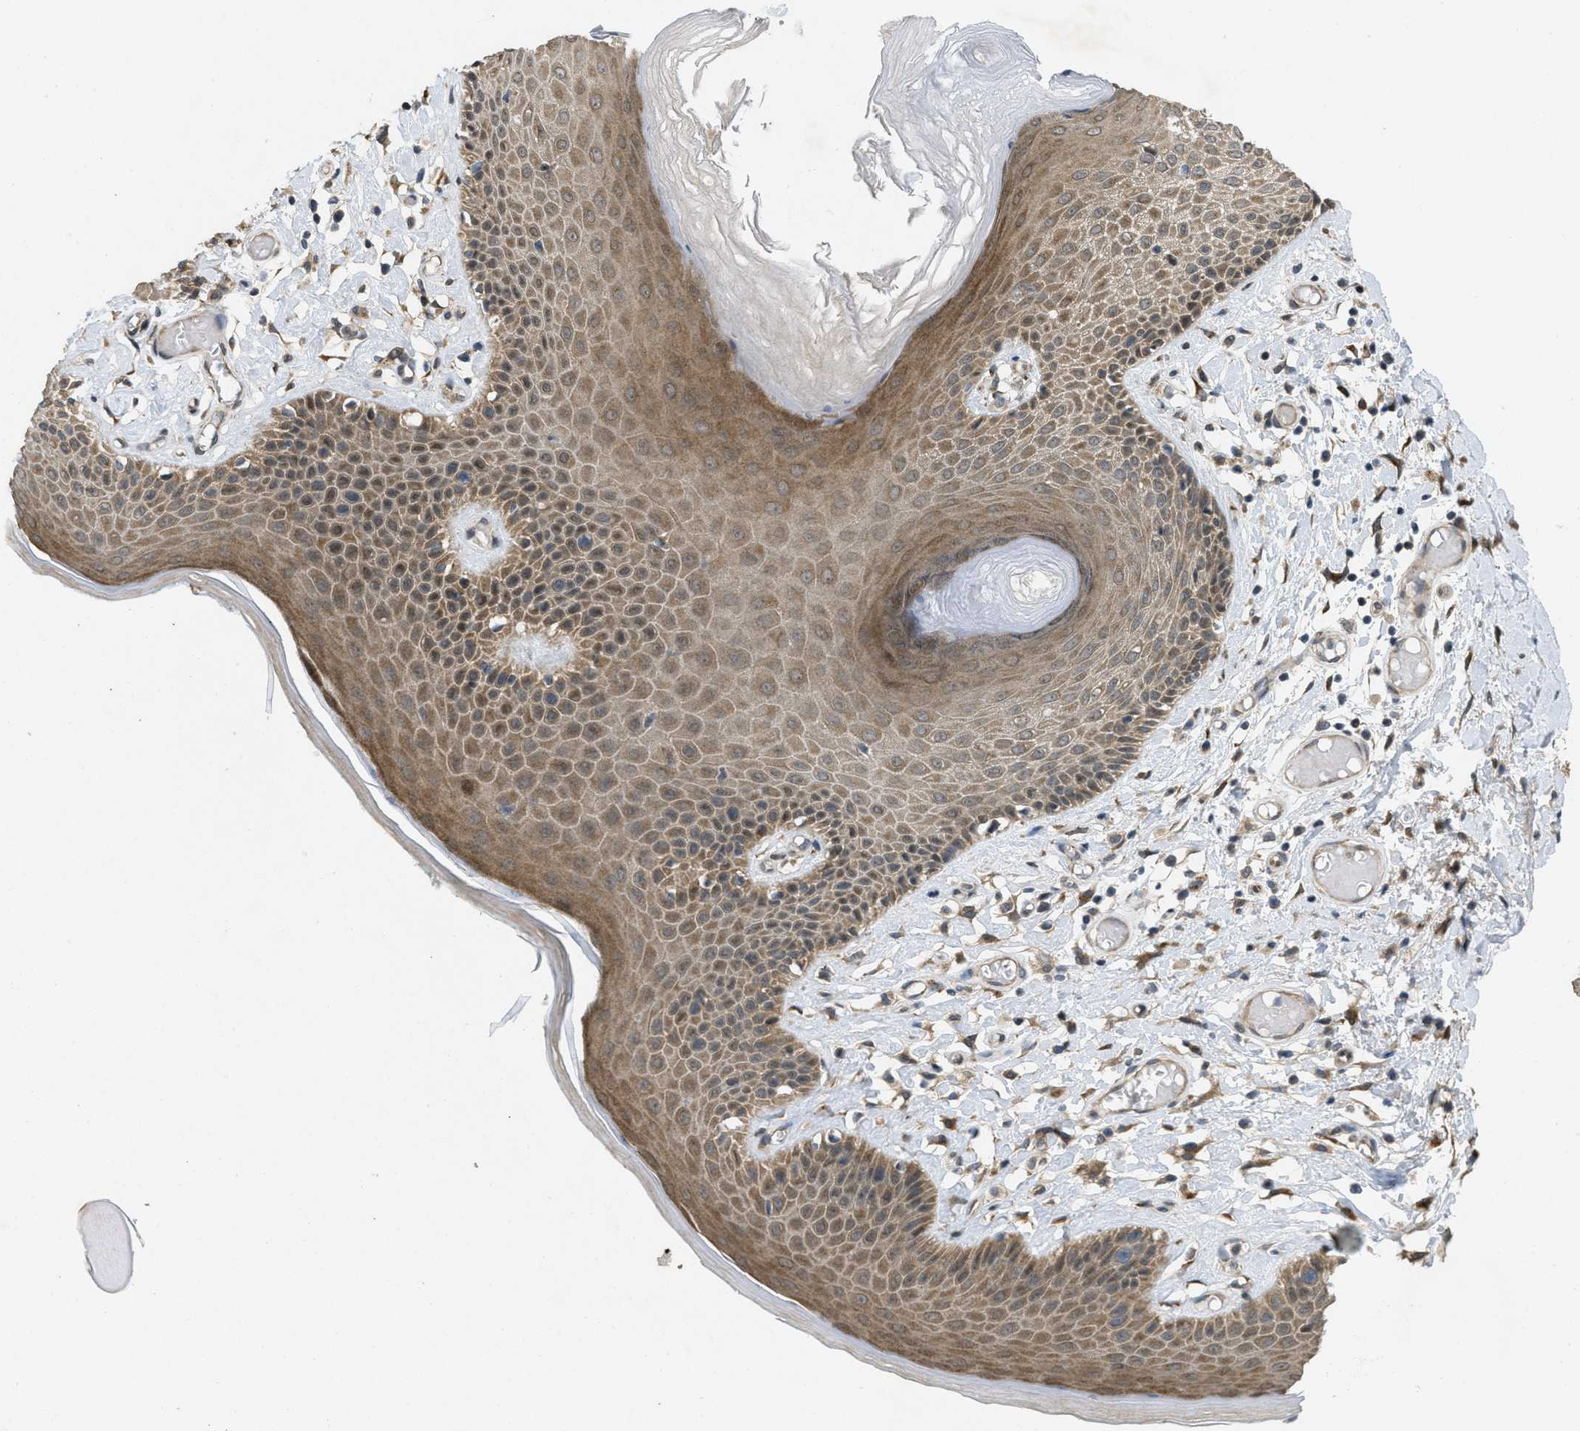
{"staining": {"intensity": "moderate", "quantity": ">75%", "location": "cytoplasmic/membranous"}, "tissue": "skin", "cell_type": "Epidermal cells", "image_type": "normal", "snomed": [{"axis": "morphology", "description": "Normal tissue, NOS"}, {"axis": "topography", "description": "Vulva"}], "caption": "Immunohistochemical staining of benign skin reveals medium levels of moderate cytoplasmic/membranous staining in approximately >75% of epidermal cells. Nuclei are stained in blue.", "gene": "IFNLR1", "patient": {"sex": "female", "age": 73}}